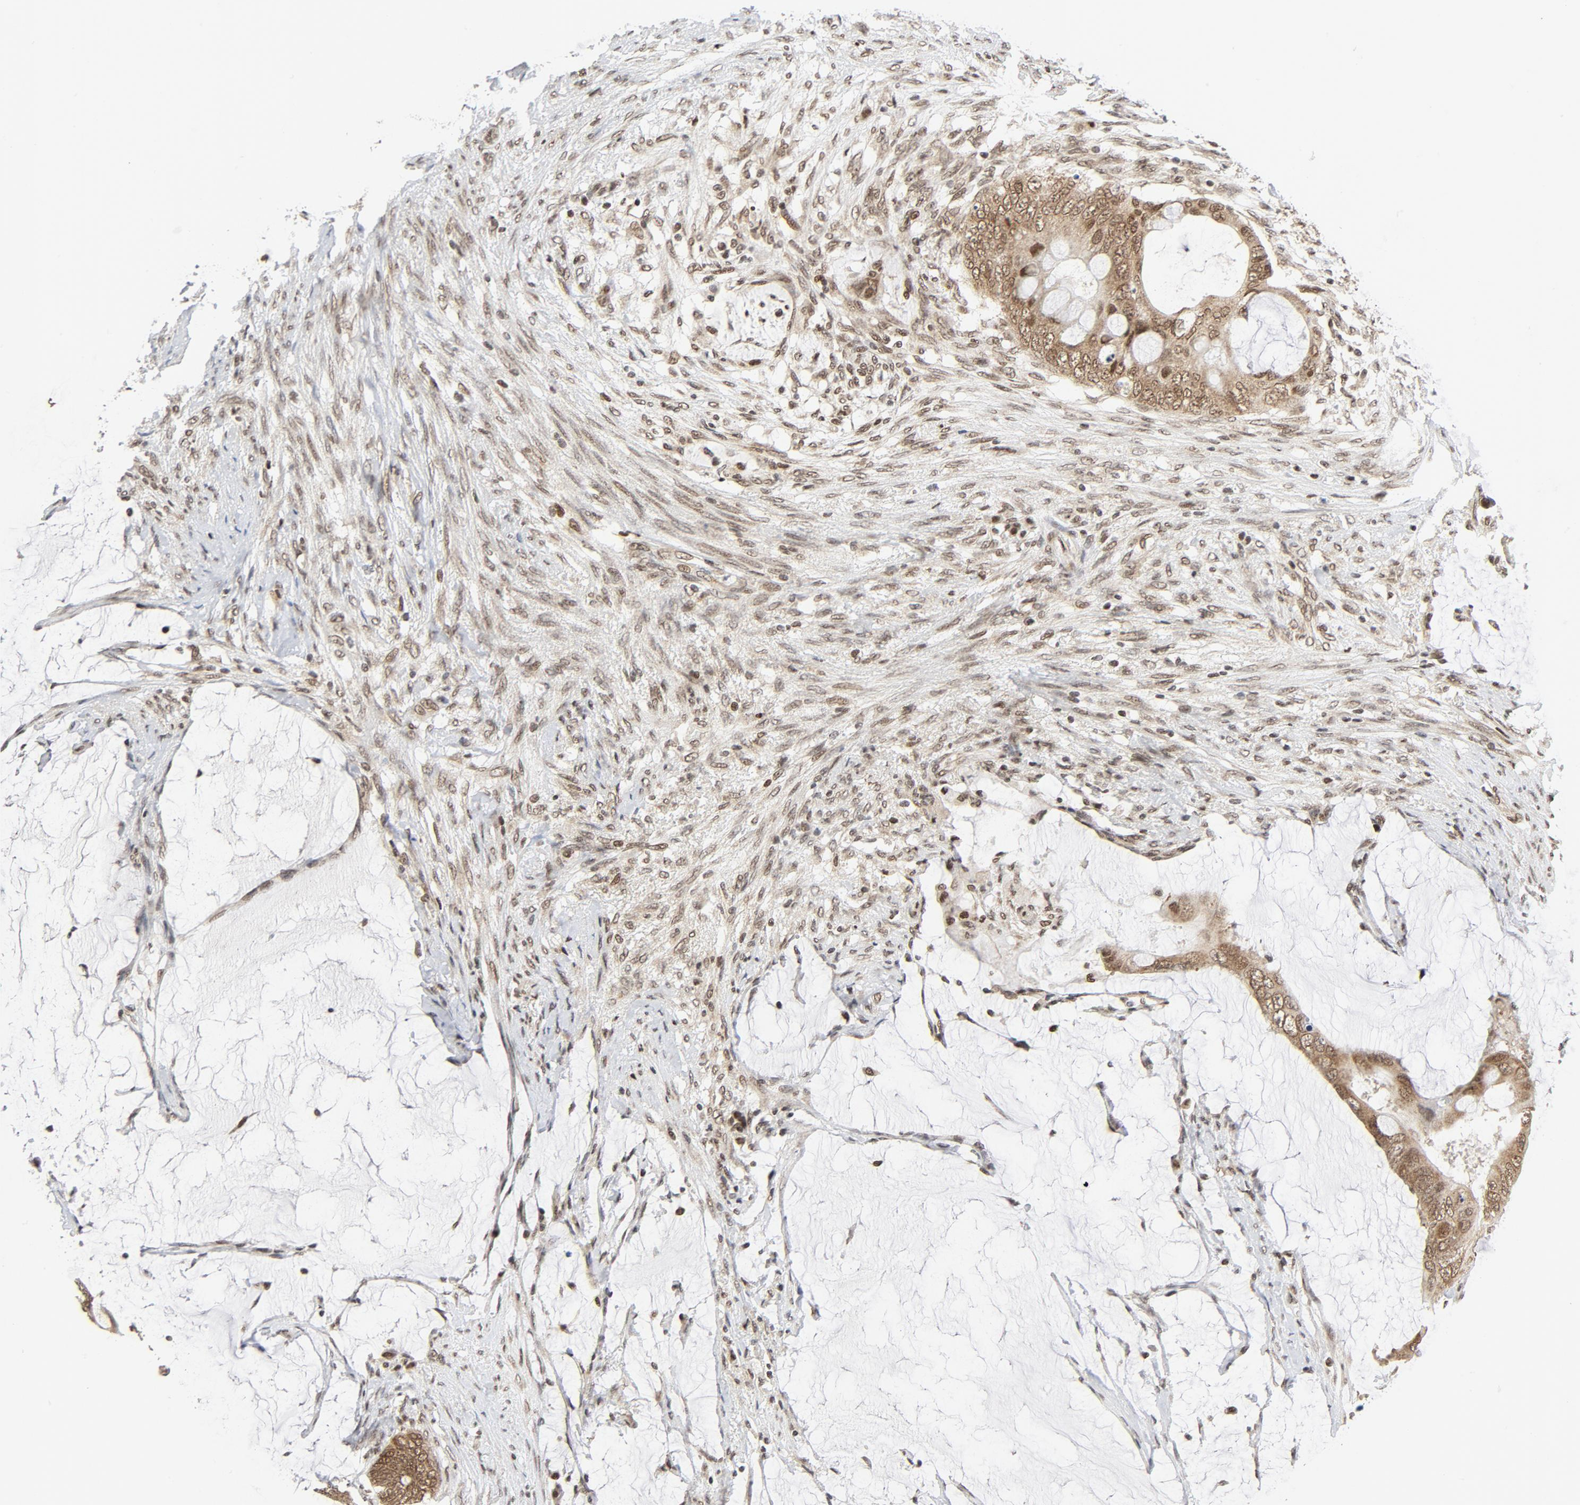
{"staining": {"intensity": "moderate", "quantity": ">75%", "location": "cytoplasmic/membranous,nuclear"}, "tissue": "colorectal cancer", "cell_type": "Tumor cells", "image_type": "cancer", "snomed": [{"axis": "morphology", "description": "Normal tissue, NOS"}, {"axis": "morphology", "description": "Adenocarcinoma, NOS"}, {"axis": "topography", "description": "Rectum"}, {"axis": "topography", "description": "Peripheral nerve tissue"}], "caption": "The histopathology image displays immunohistochemical staining of colorectal adenocarcinoma. There is moderate cytoplasmic/membranous and nuclear staining is identified in approximately >75% of tumor cells.", "gene": "ERCC1", "patient": {"sex": "female", "age": 77}}